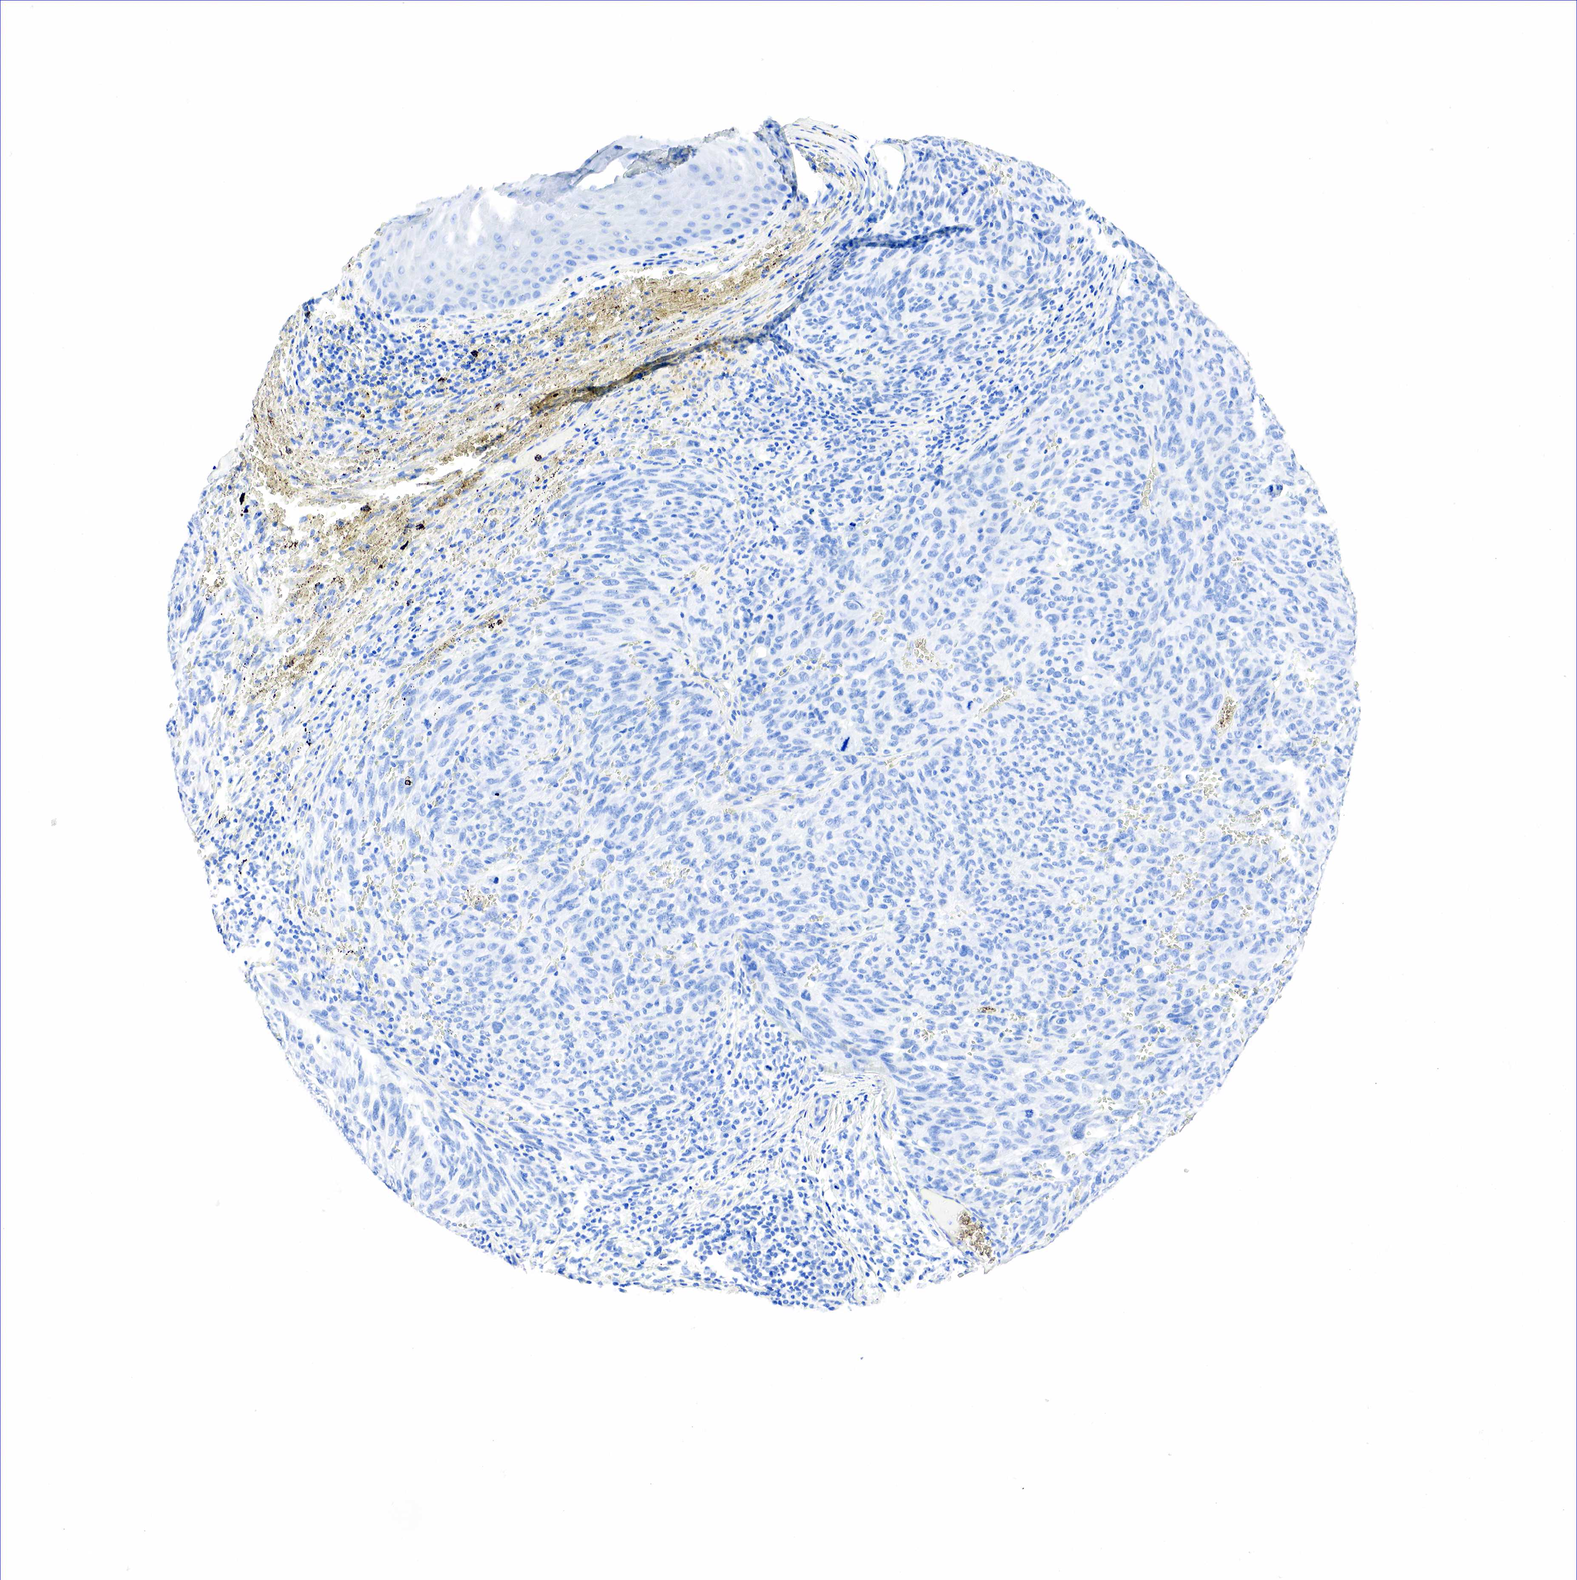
{"staining": {"intensity": "negative", "quantity": "none", "location": "none"}, "tissue": "melanoma", "cell_type": "Tumor cells", "image_type": "cancer", "snomed": [{"axis": "morphology", "description": "Malignant melanoma, NOS"}, {"axis": "topography", "description": "Skin"}], "caption": "Micrograph shows no protein expression in tumor cells of melanoma tissue.", "gene": "NKX2-1", "patient": {"sex": "male", "age": 76}}